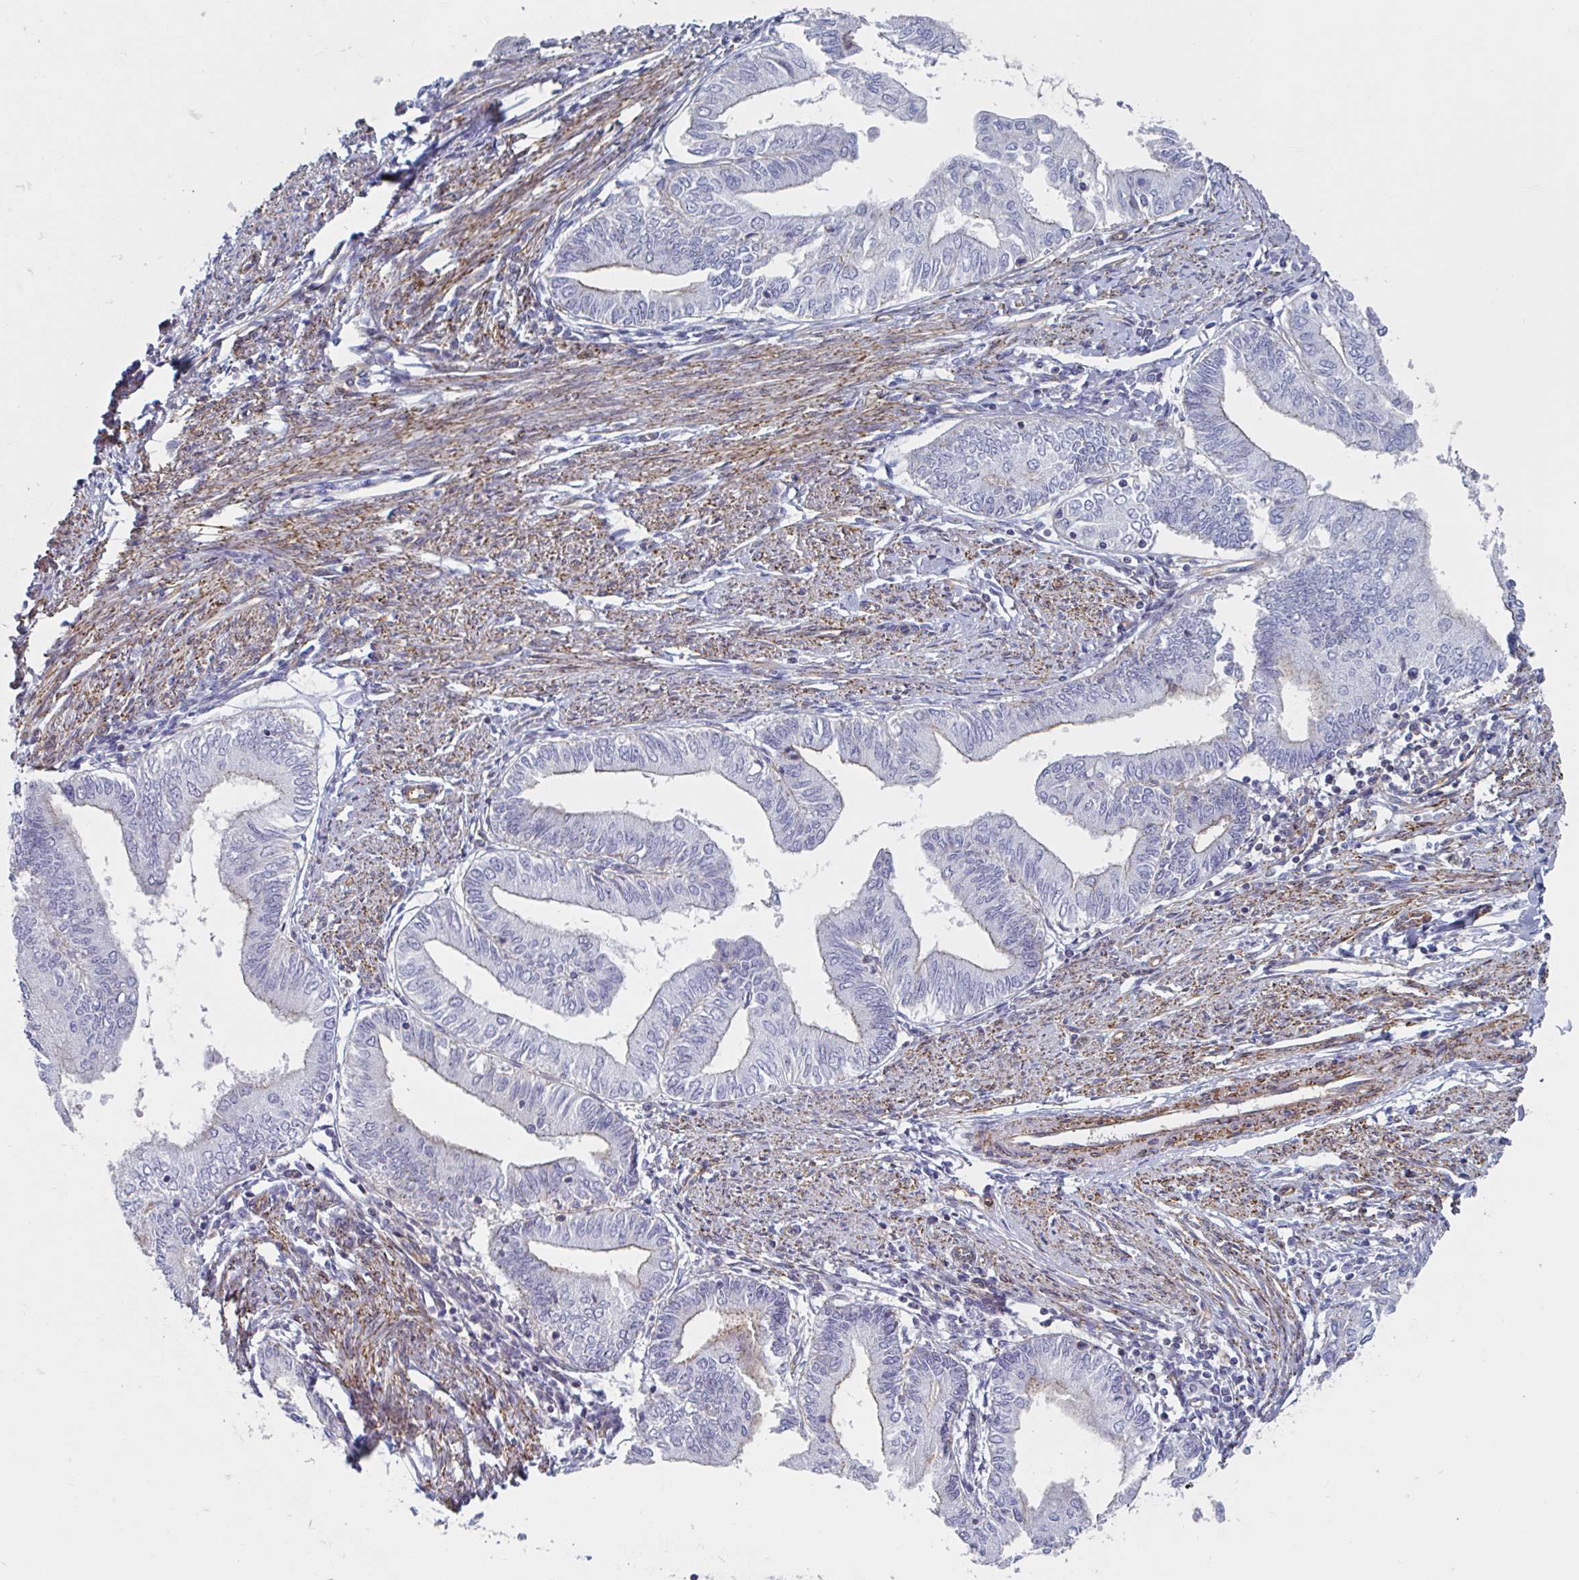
{"staining": {"intensity": "negative", "quantity": "none", "location": "none"}, "tissue": "endometrial cancer", "cell_type": "Tumor cells", "image_type": "cancer", "snomed": [{"axis": "morphology", "description": "Adenocarcinoma, NOS"}, {"axis": "topography", "description": "Endometrium"}], "caption": "High power microscopy photomicrograph of an immunohistochemistry (IHC) photomicrograph of endometrial adenocarcinoma, revealing no significant expression in tumor cells. The staining was performed using DAB (3,3'-diaminobenzidine) to visualize the protein expression in brown, while the nuclei were stained in blue with hematoxylin (Magnification: 20x).", "gene": "SHISA7", "patient": {"sex": "female", "age": 66}}